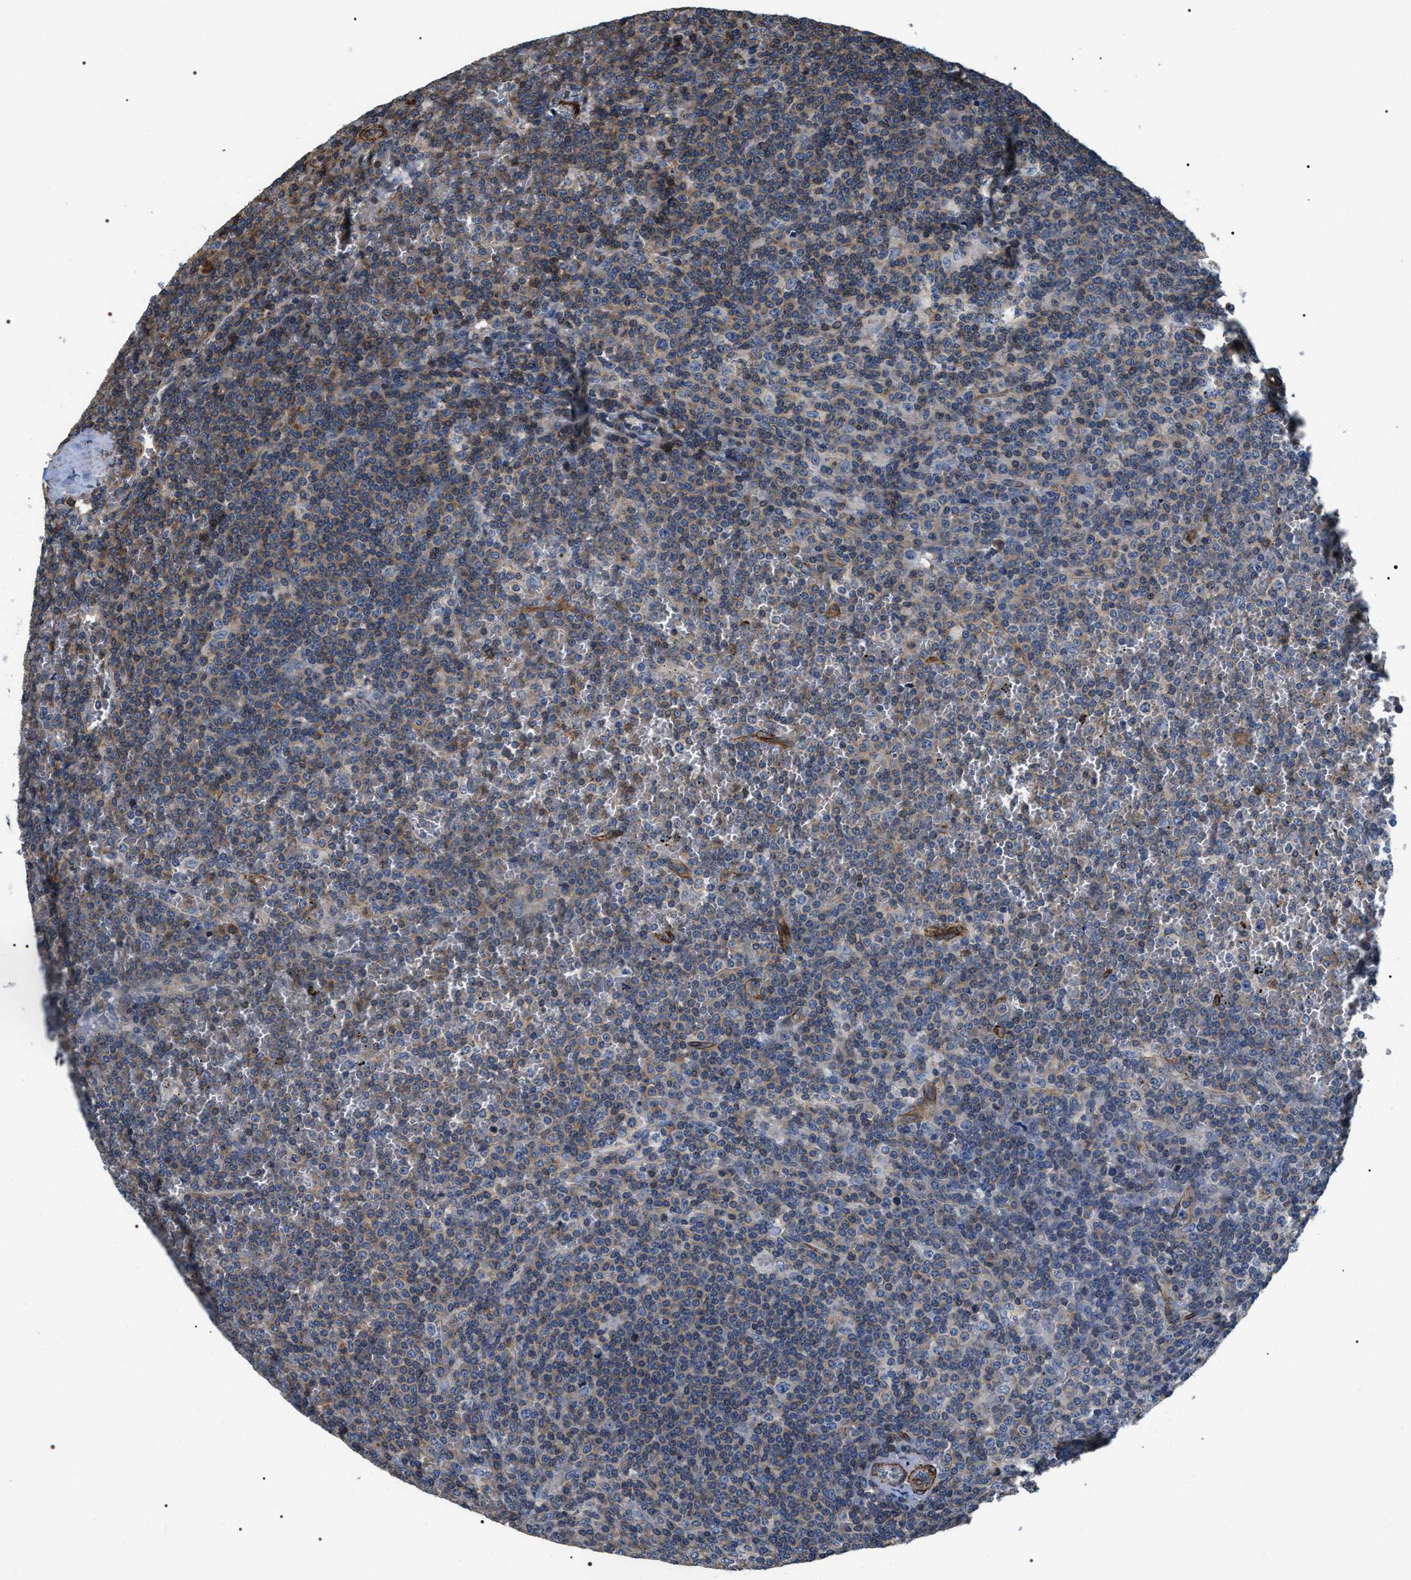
{"staining": {"intensity": "weak", "quantity": "25%-75%", "location": "cytoplasmic/membranous"}, "tissue": "lymphoma", "cell_type": "Tumor cells", "image_type": "cancer", "snomed": [{"axis": "morphology", "description": "Malignant lymphoma, non-Hodgkin's type, Low grade"}, {"axis": "topography", "description": "Spleen"}], "caption": "Immunohistochemical staining of human low-grade malignant lymphoma, non-Hodgkin's type exhibits low levels of weak cytoplasmic/membranous protein positivity in about 25%-75% of tumor cells.", "gene": "ZC3HAV1L", "patient": {"sex": "female", "age": 19}}